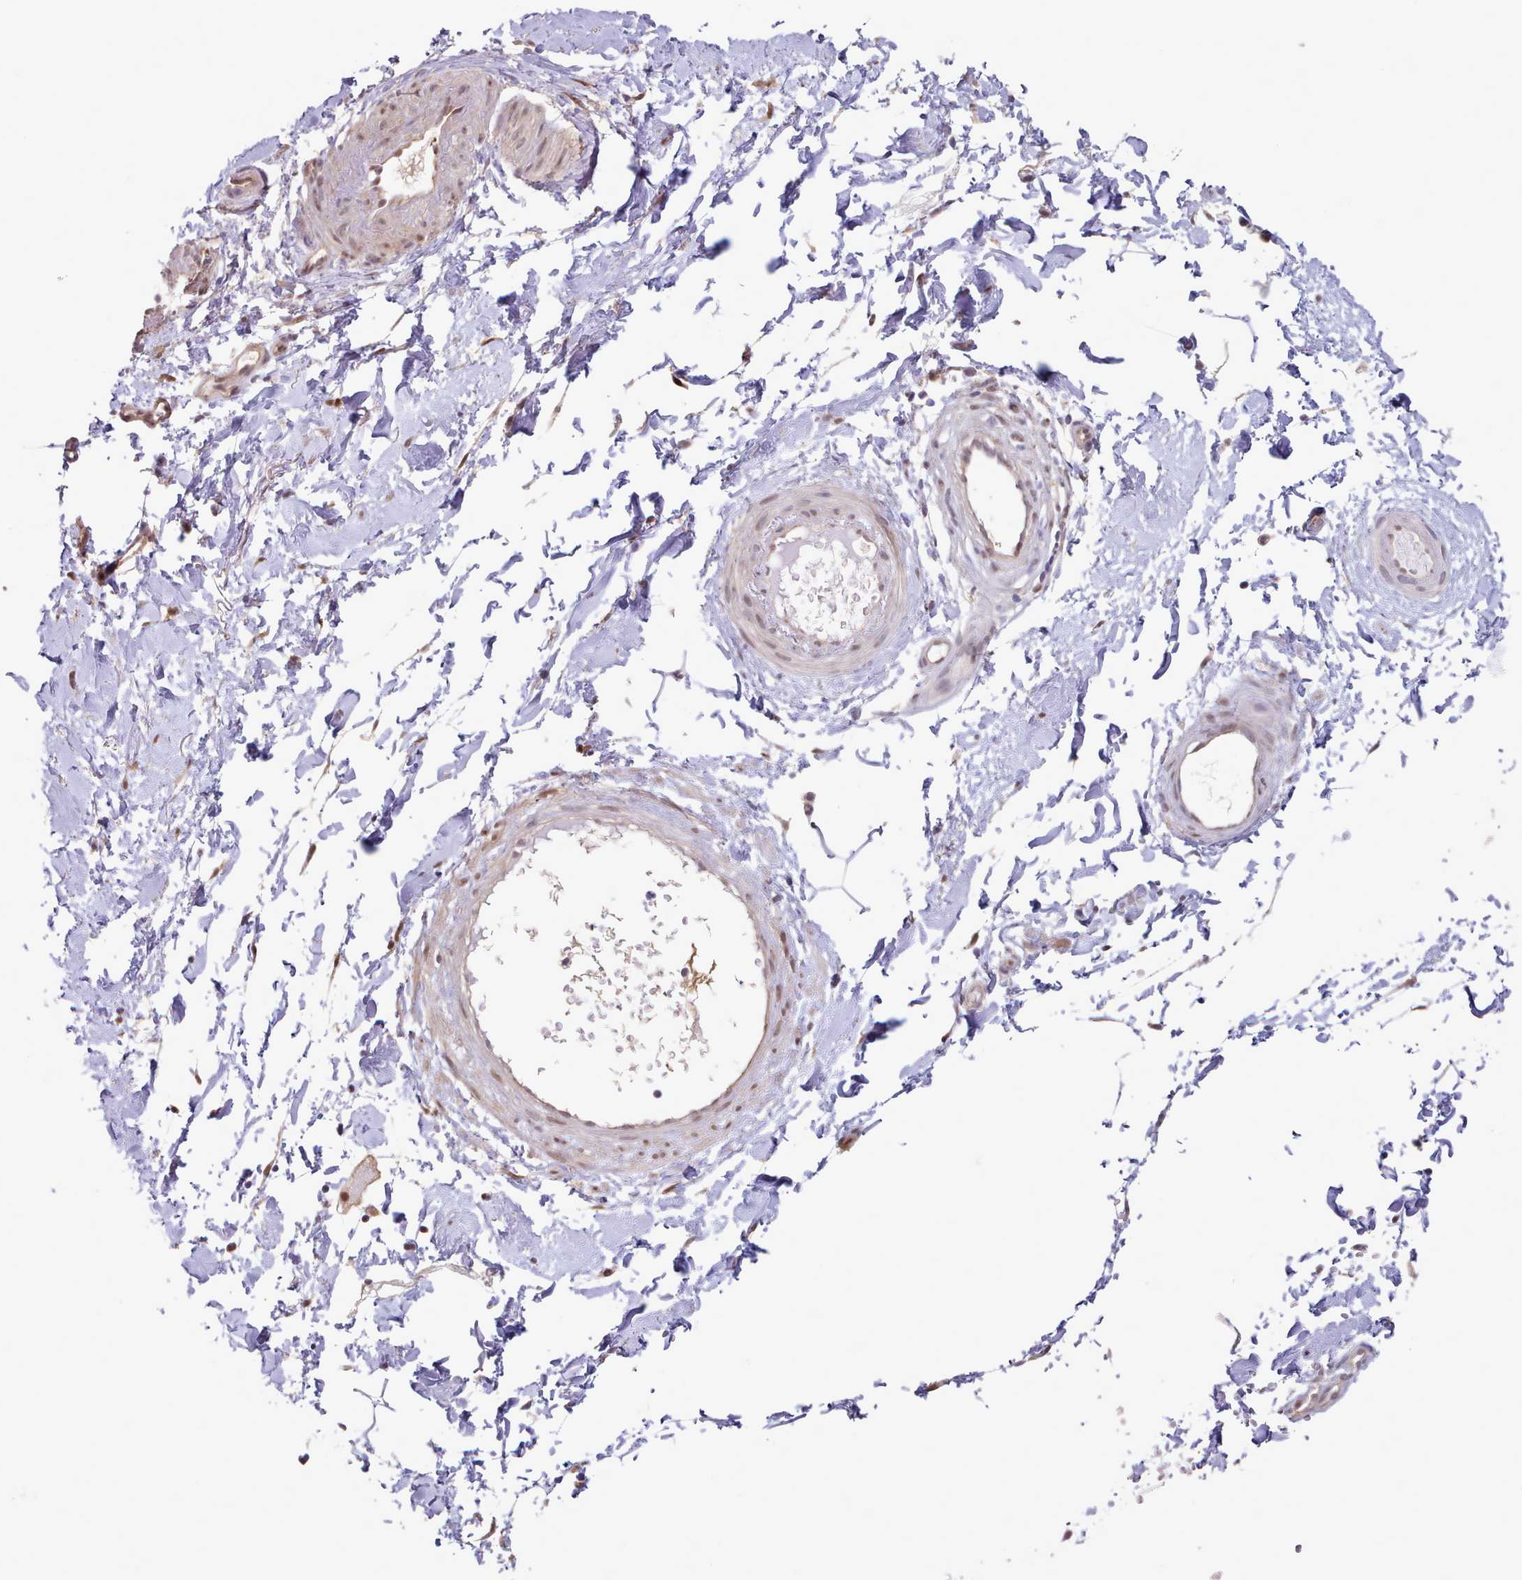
{"staining": {"intensity": "negative", "quantity": "none", "location": "none"}, "tissue": "adipose tissue", "cell_type": "Adipocytes", "image_type": "normal", "snomed": [{"axis": "morphology", "description": "Normal tissue, NOS"}, {"axis": "topography", "description": "Soft tissue"}, {"axis": "topography", "description": "Adipose tissue"}, {"axis": "topography", "description": "Vascular tissue"}, {"axis": "topography", "description": "Peripheral nerve tissue"}], "caption": "The photomicrograph demonstrates no staining of adipocytes in normal adipose tissue. The staining is performed using DAB (3,3'-diaminobenzidine) brown chromogen with nuclei counter-stained in using hematoxylin.", "gene": "CES3", "patient": {"sex": "male", "age": 74}}